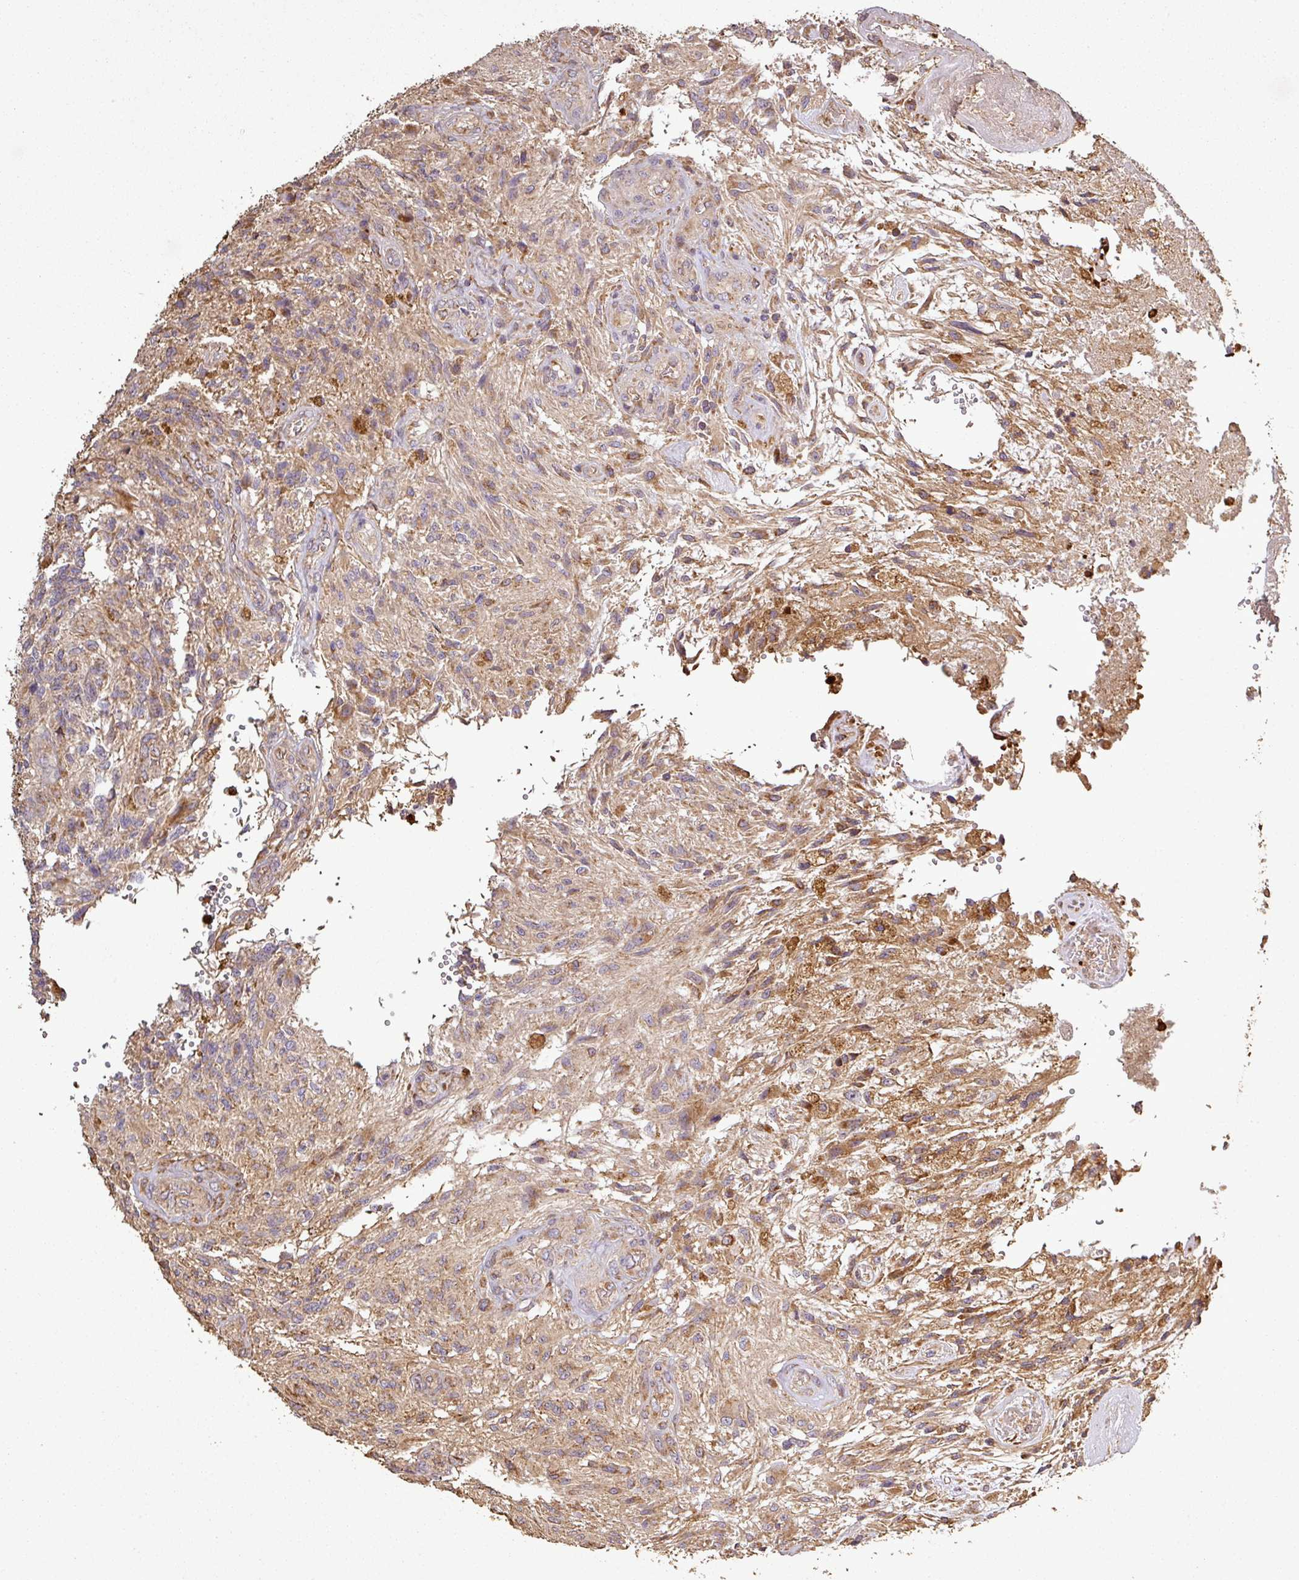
{"staining": {"intensity": "weak", "quantity": "25%-75%", "location": "cytoplasmic/membranous"}, "tissue": "glioma", "cell_type": "Tumor cells", "image_type": "cancer", "snomed": [{"axis": "morphology", "description": "Glioma, malignant, High grade"}, {"axis": "topography", "description": "Brain"}], "caption": "There is low levels of weak cytoplasmic/membranous staining in tumor cells of glioma, as demonstrated by immunohistochemical staining (brown color).", "gene": "PLEKHM1", "patient": {"sex": "male", "age": 56}}